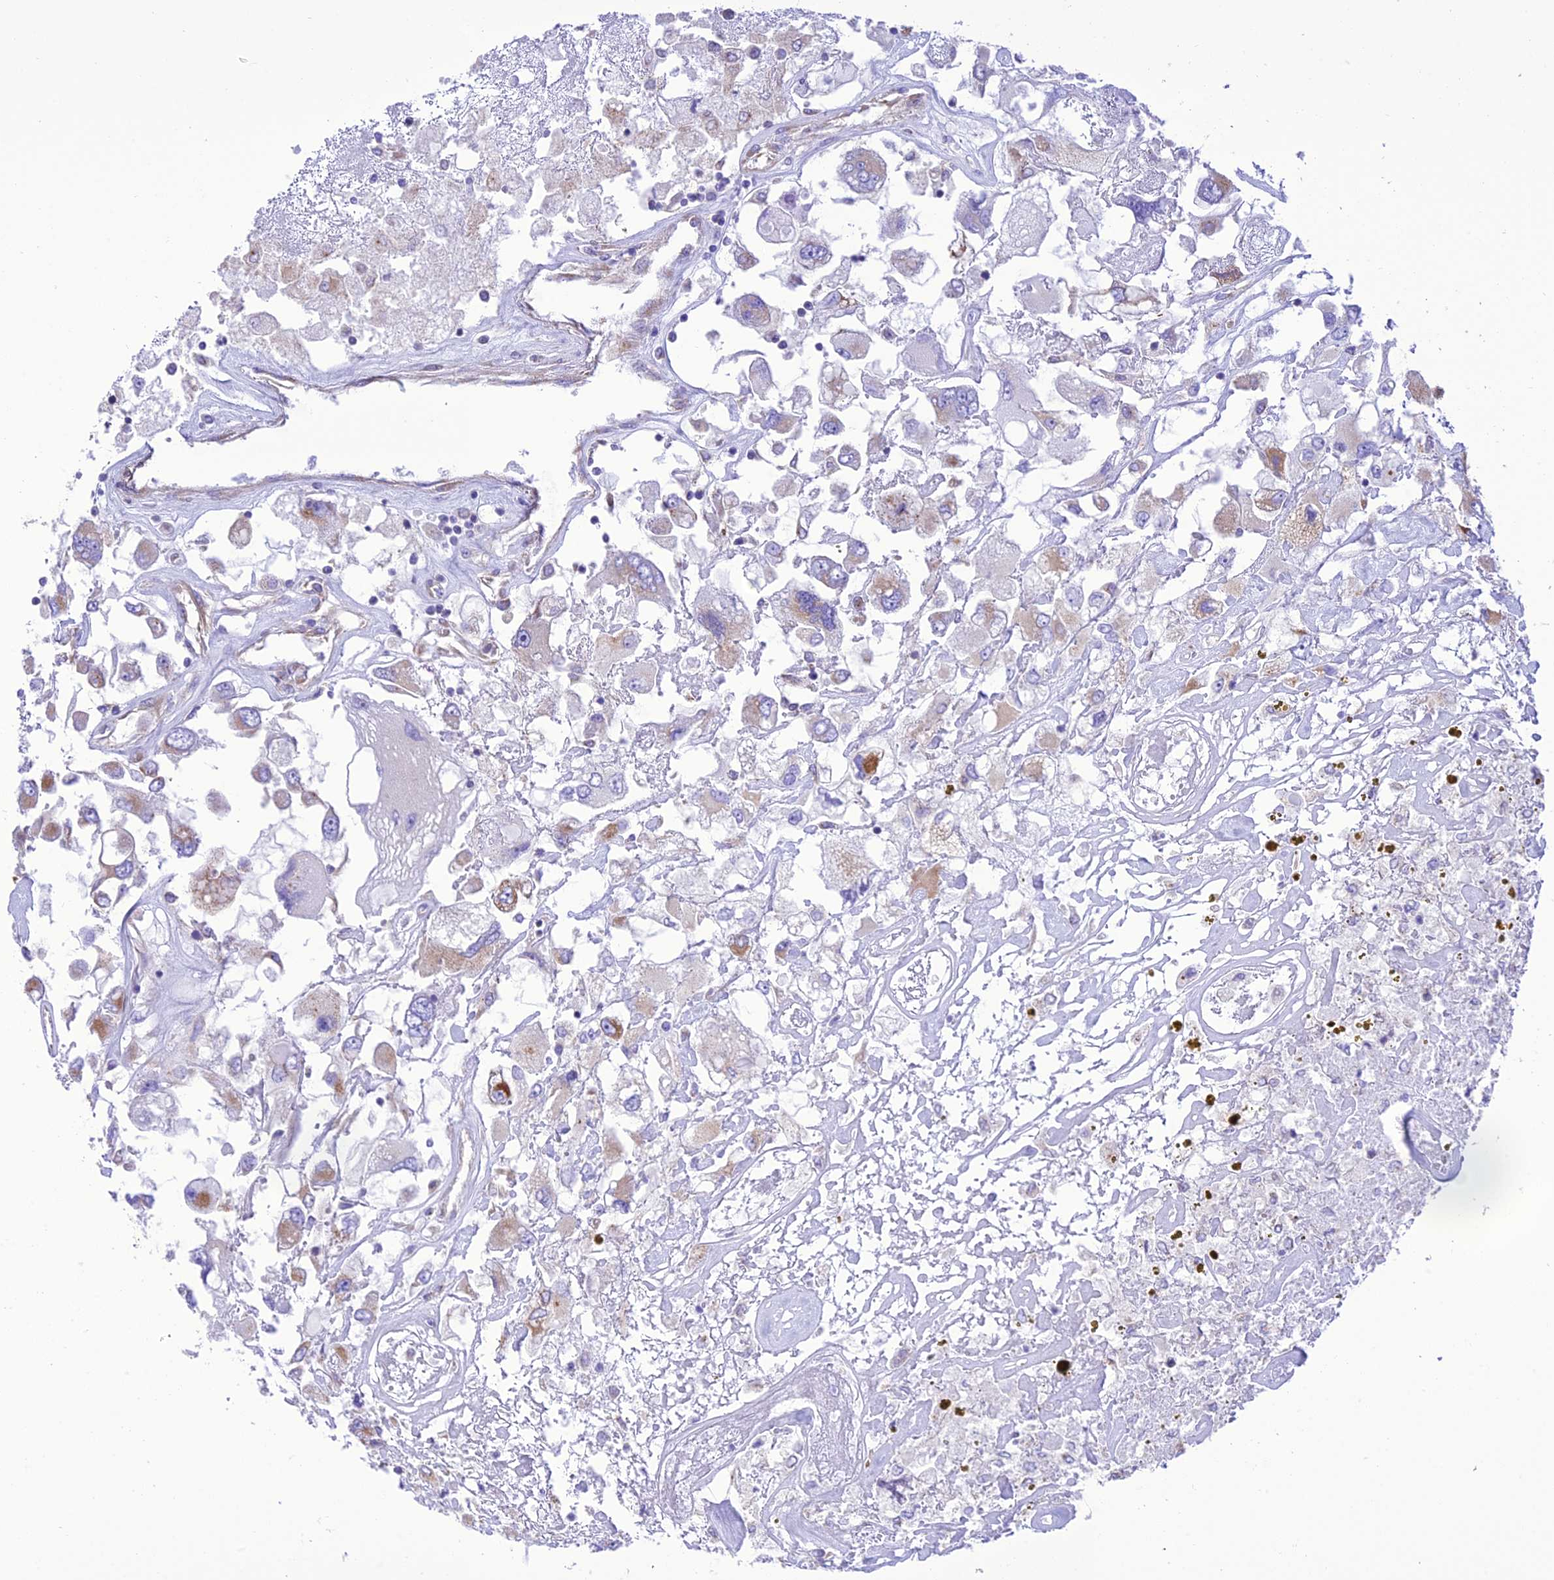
{"staining": {"intensity": "moderate", "quantity": "<25%", "location": "cytoplasmic/membranous"}, "tissue": "renal cancer", "cell_type": "Tumor cells", "image_type": "cancer", "snomed": [{"axis": "morphology", "description": "Adenocarcinoma, NOS"}, {"axis": "topography", "description": "Kidney"}], "caption": "Moderate cytoplasmic/membranous protein expression is appreciated in approximately <25% of tumor cells in renal cancer. (brown staining indicates protein expression, while blue staining denotes nuclei).", "gene": "MAP3K12", "patient": {"sex": "female", "age": 52}}